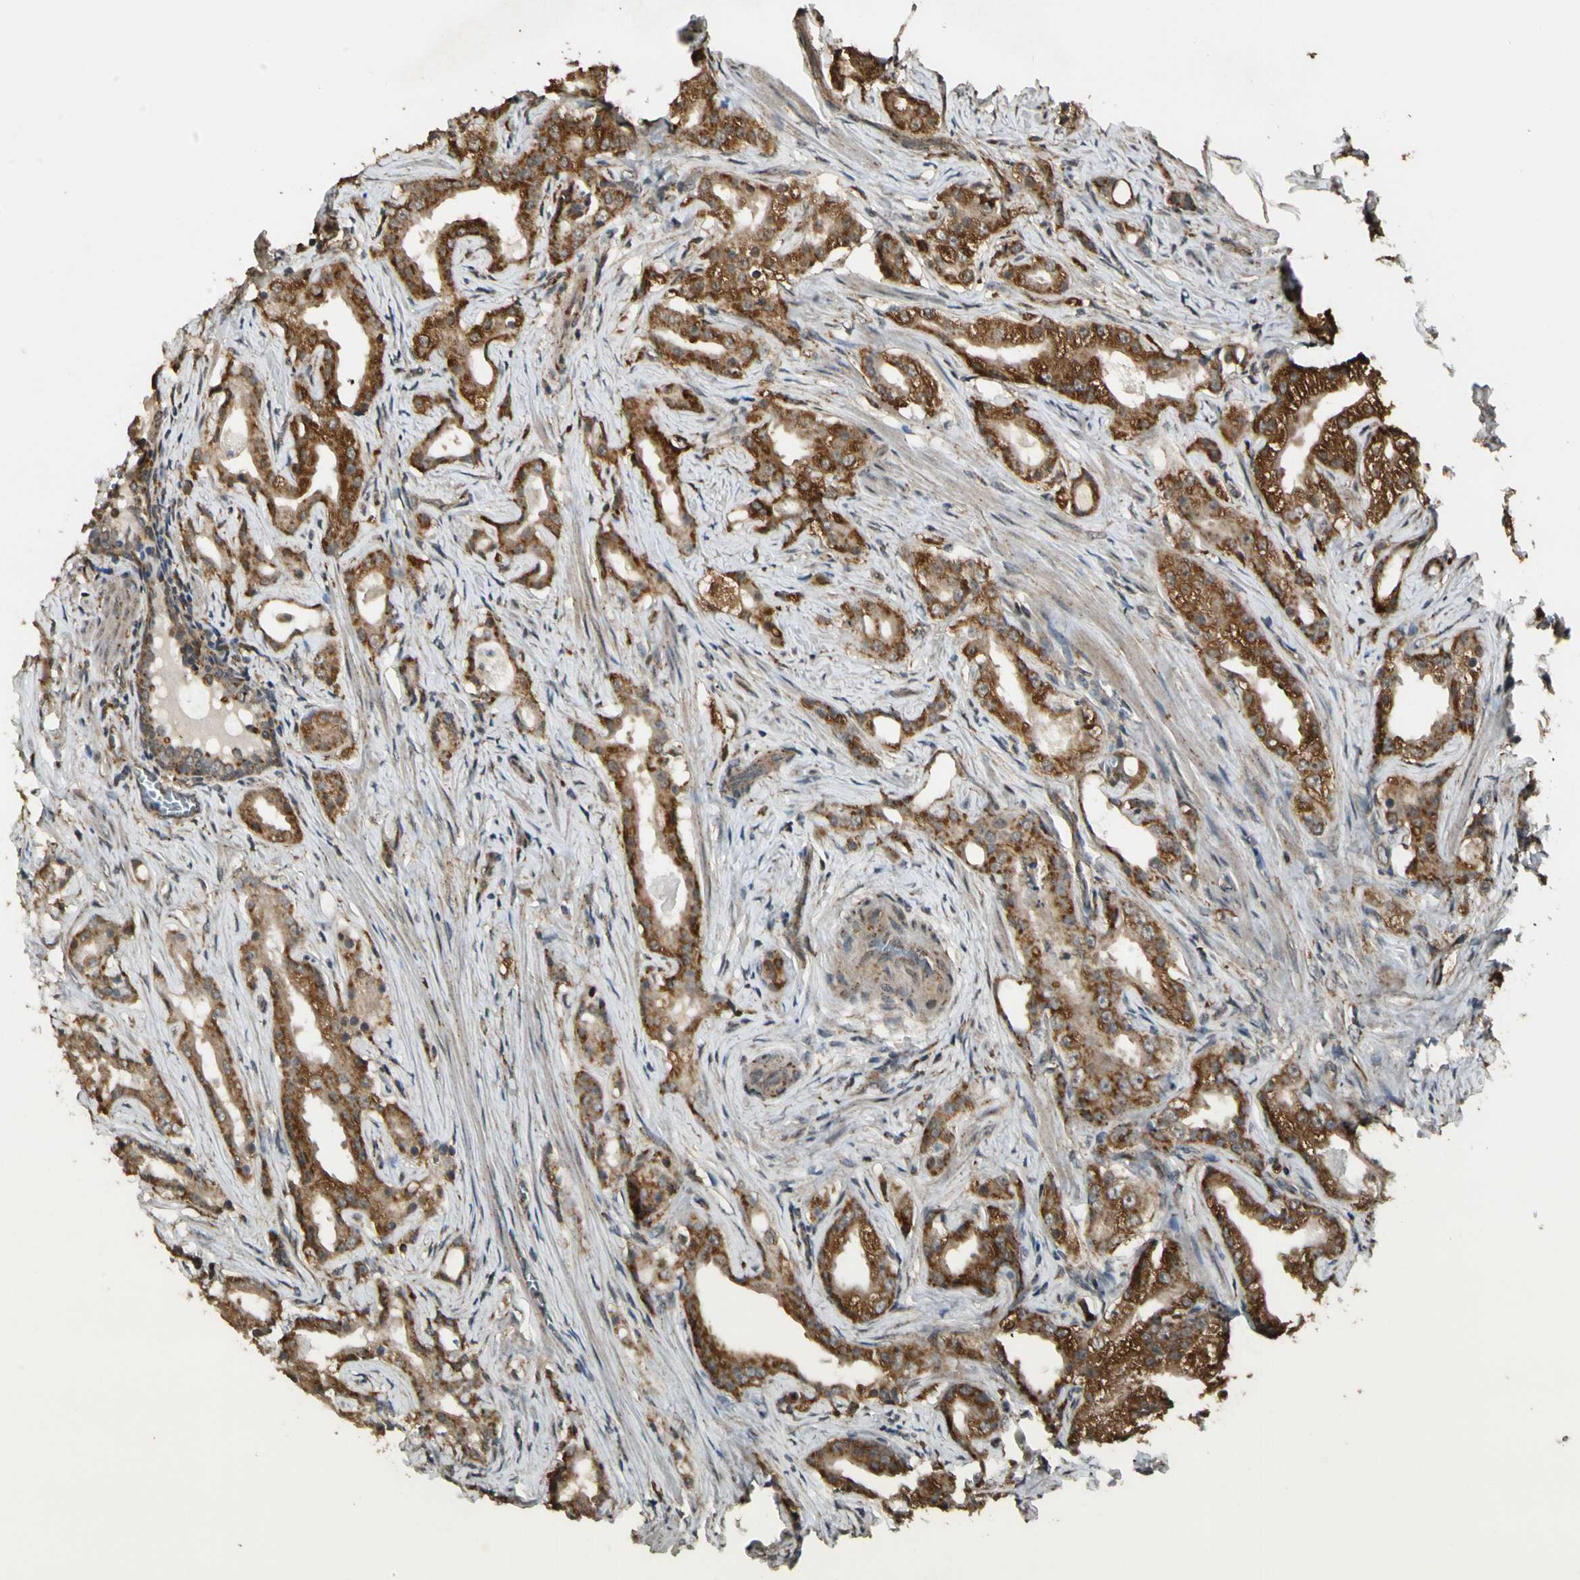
{"staining": {"intensity": "strong", "quantity": ">75%", "location": "cytoplasmic/membranous"}, "tissue": "prostate cancer", "cell_type": "Tumor cells", "image_type": "cancer", "snomed": [{"axis": "morphology", "description": "Adenocarcinoma, Low grade"}, {"axis": "topography", "description": "Prostate"}], "caption": "Prostate cancer (low-grade adenocarcinoma) stained for a protein (brown) displays strong cytoplasmic/membranous positive positivity in approximately >75% of tumor cells.", "gene": "LAMTOR1", "patient": {"sex": "male", "age": 59}}